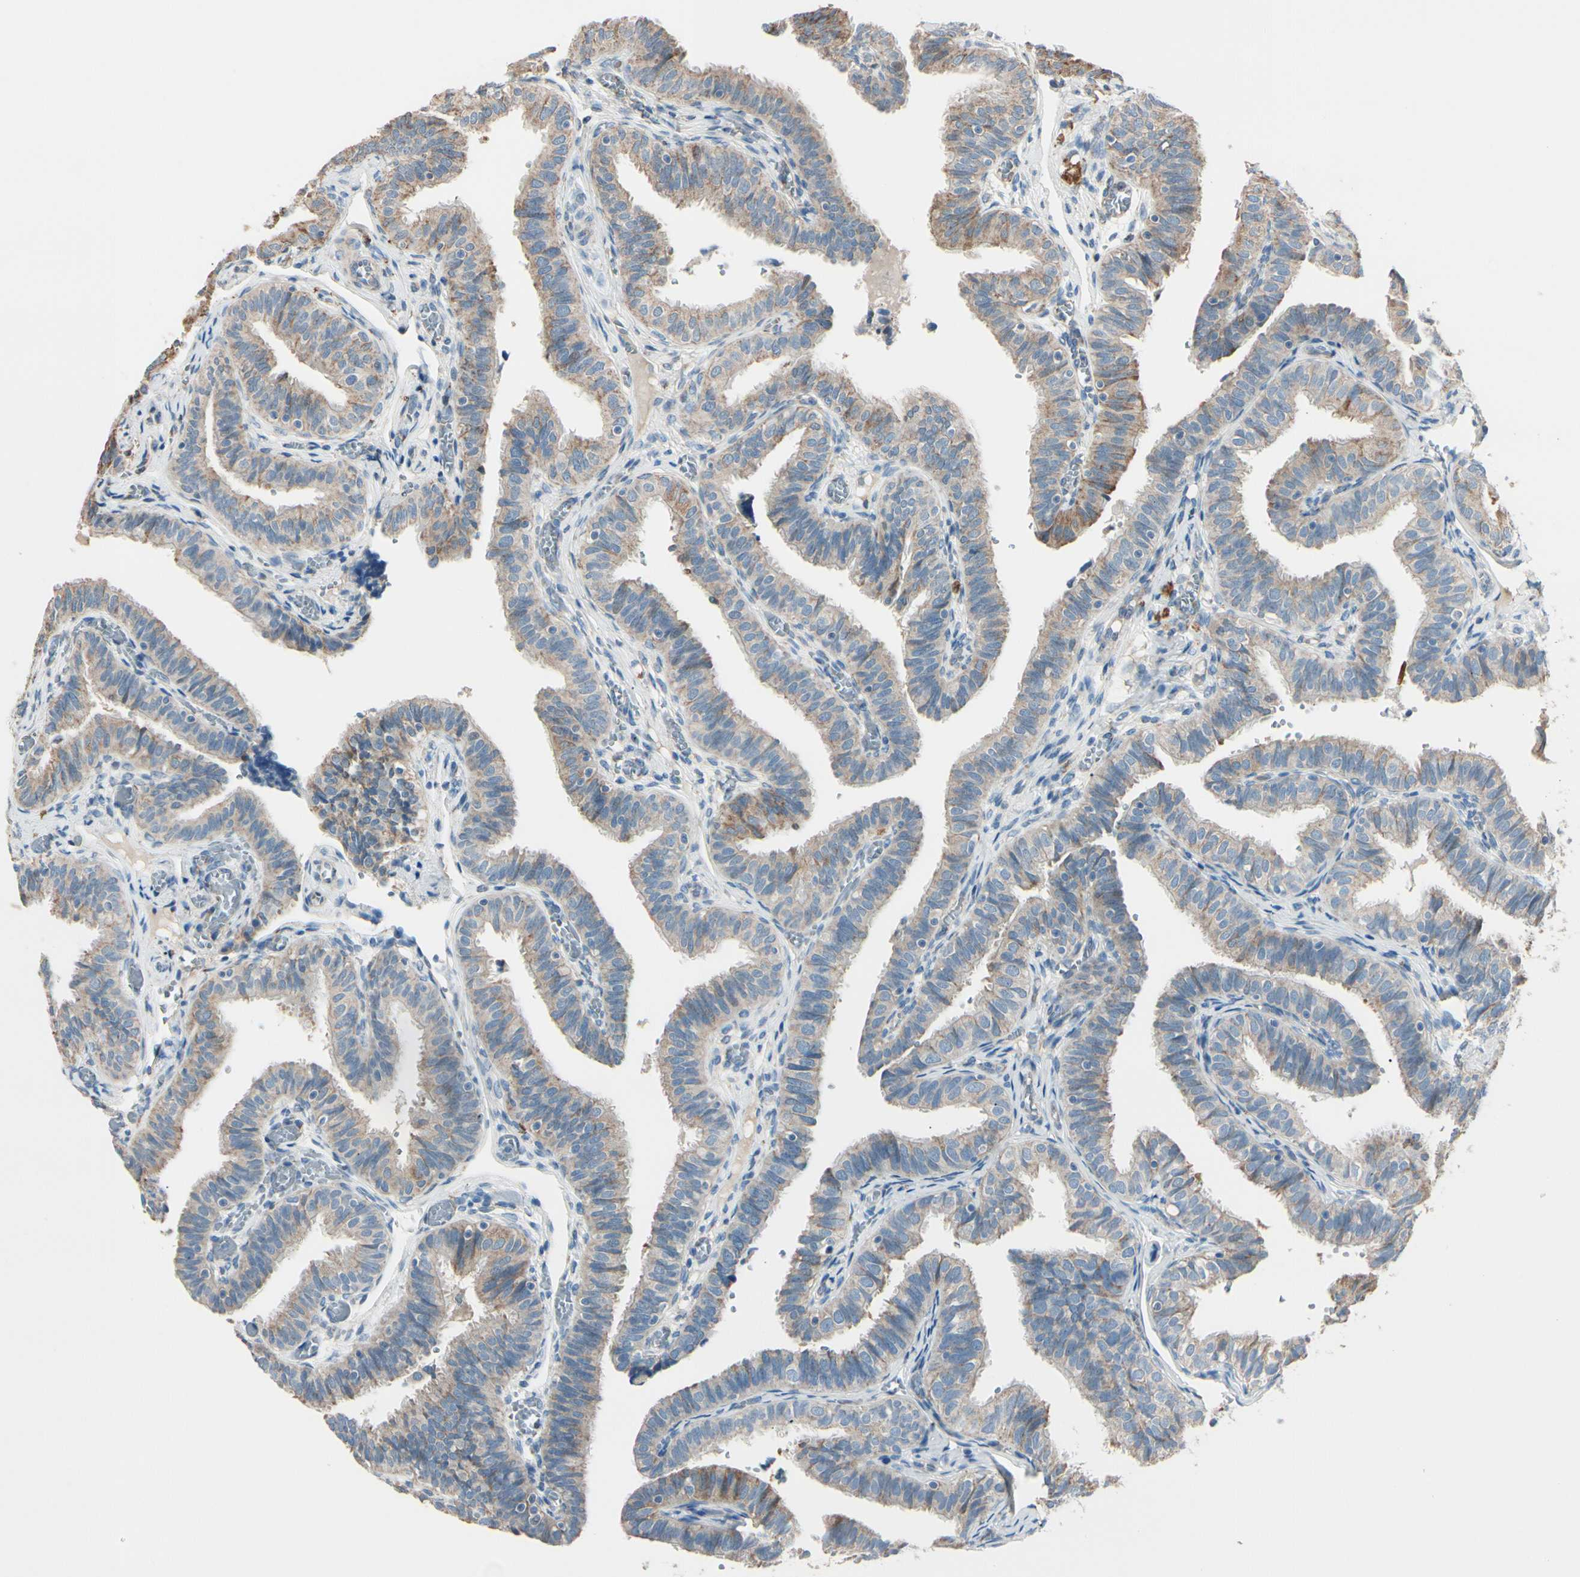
{"staining": {"intensity": "weak", "quantity": ">75%", "location": "cytoplasmic/membranous"}, "tissue": "fallopian tube", "cell_type": "Glandular cells", "image_type": "normal", "snomed": [{"axis": "morphology", "description": "Normal tissue, NOS"}, {"axis": "topography", "description": "Fallopian tube"}], "caption": "Immunohistochemistry of benign fallopian tube displays low levels of weak cytoplasmic/membranous staining in approximately >75% of glandular cells. Nuclei are stained in blue.", "gene": "EPHA3", "patient": {"sex": "female", "age": 46}}